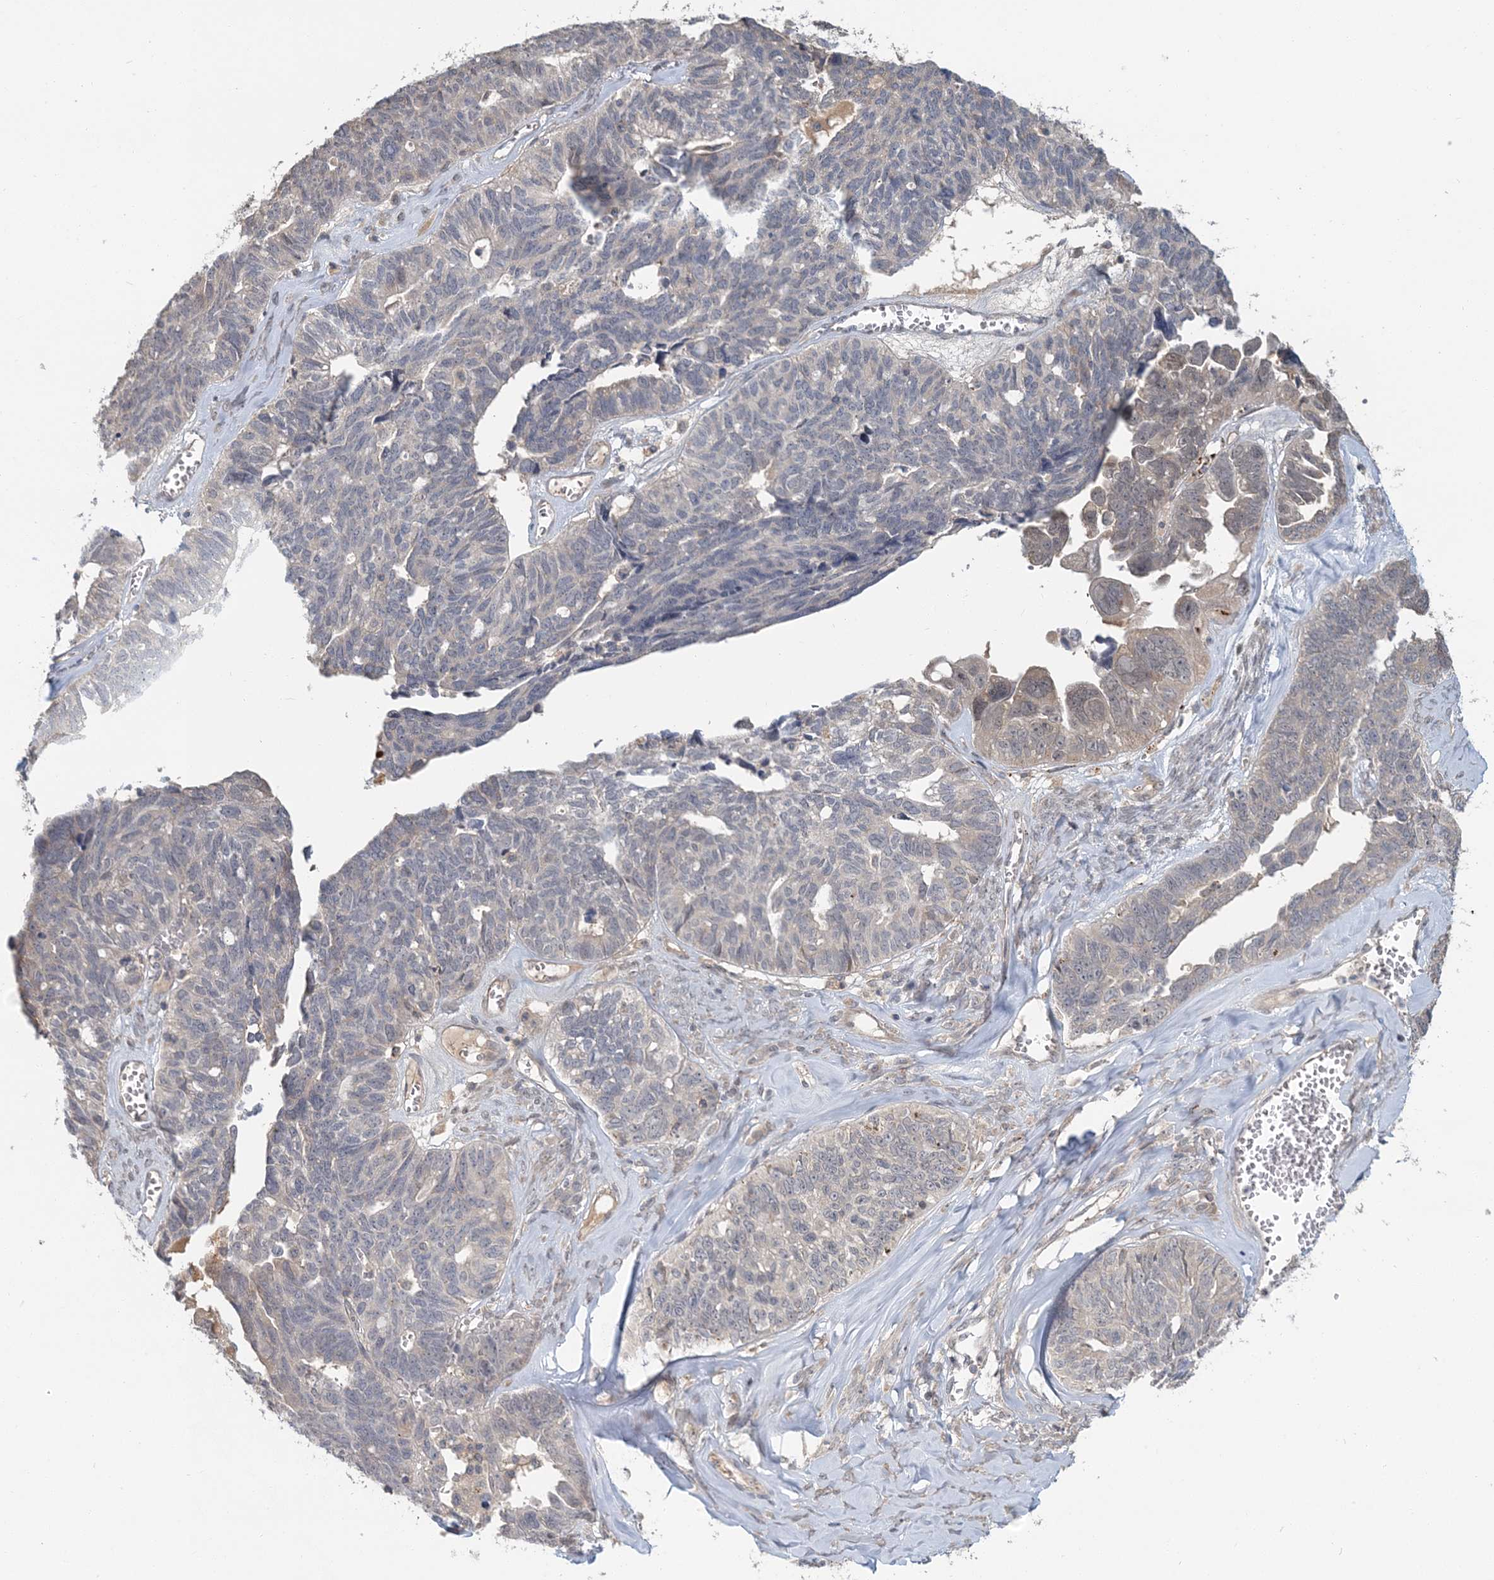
{"staining": {"intensity": "weak", "quantity": "<25%", "location": "cytoplasmic/membranous"}, "tissue": "ovarian cancer", "cell_type": "Tumor cells", "image_type": "cancer", "snomed": [{"axis": "morphology", "description": "Cystadenocarcinoma, serous, NOS"}, {"axis": "topography", "description": "Ovary"}], "caption": "High power microscopy micrograph of an immunohistochemistry (IHC) histopathology image of ovarian serous cystadenocarcinoma, revealing no significant staining in tumor cells. Nuclei are stained in blue.", "gene": "RNF25", "patient": {"sex": "female", "age": 79}}